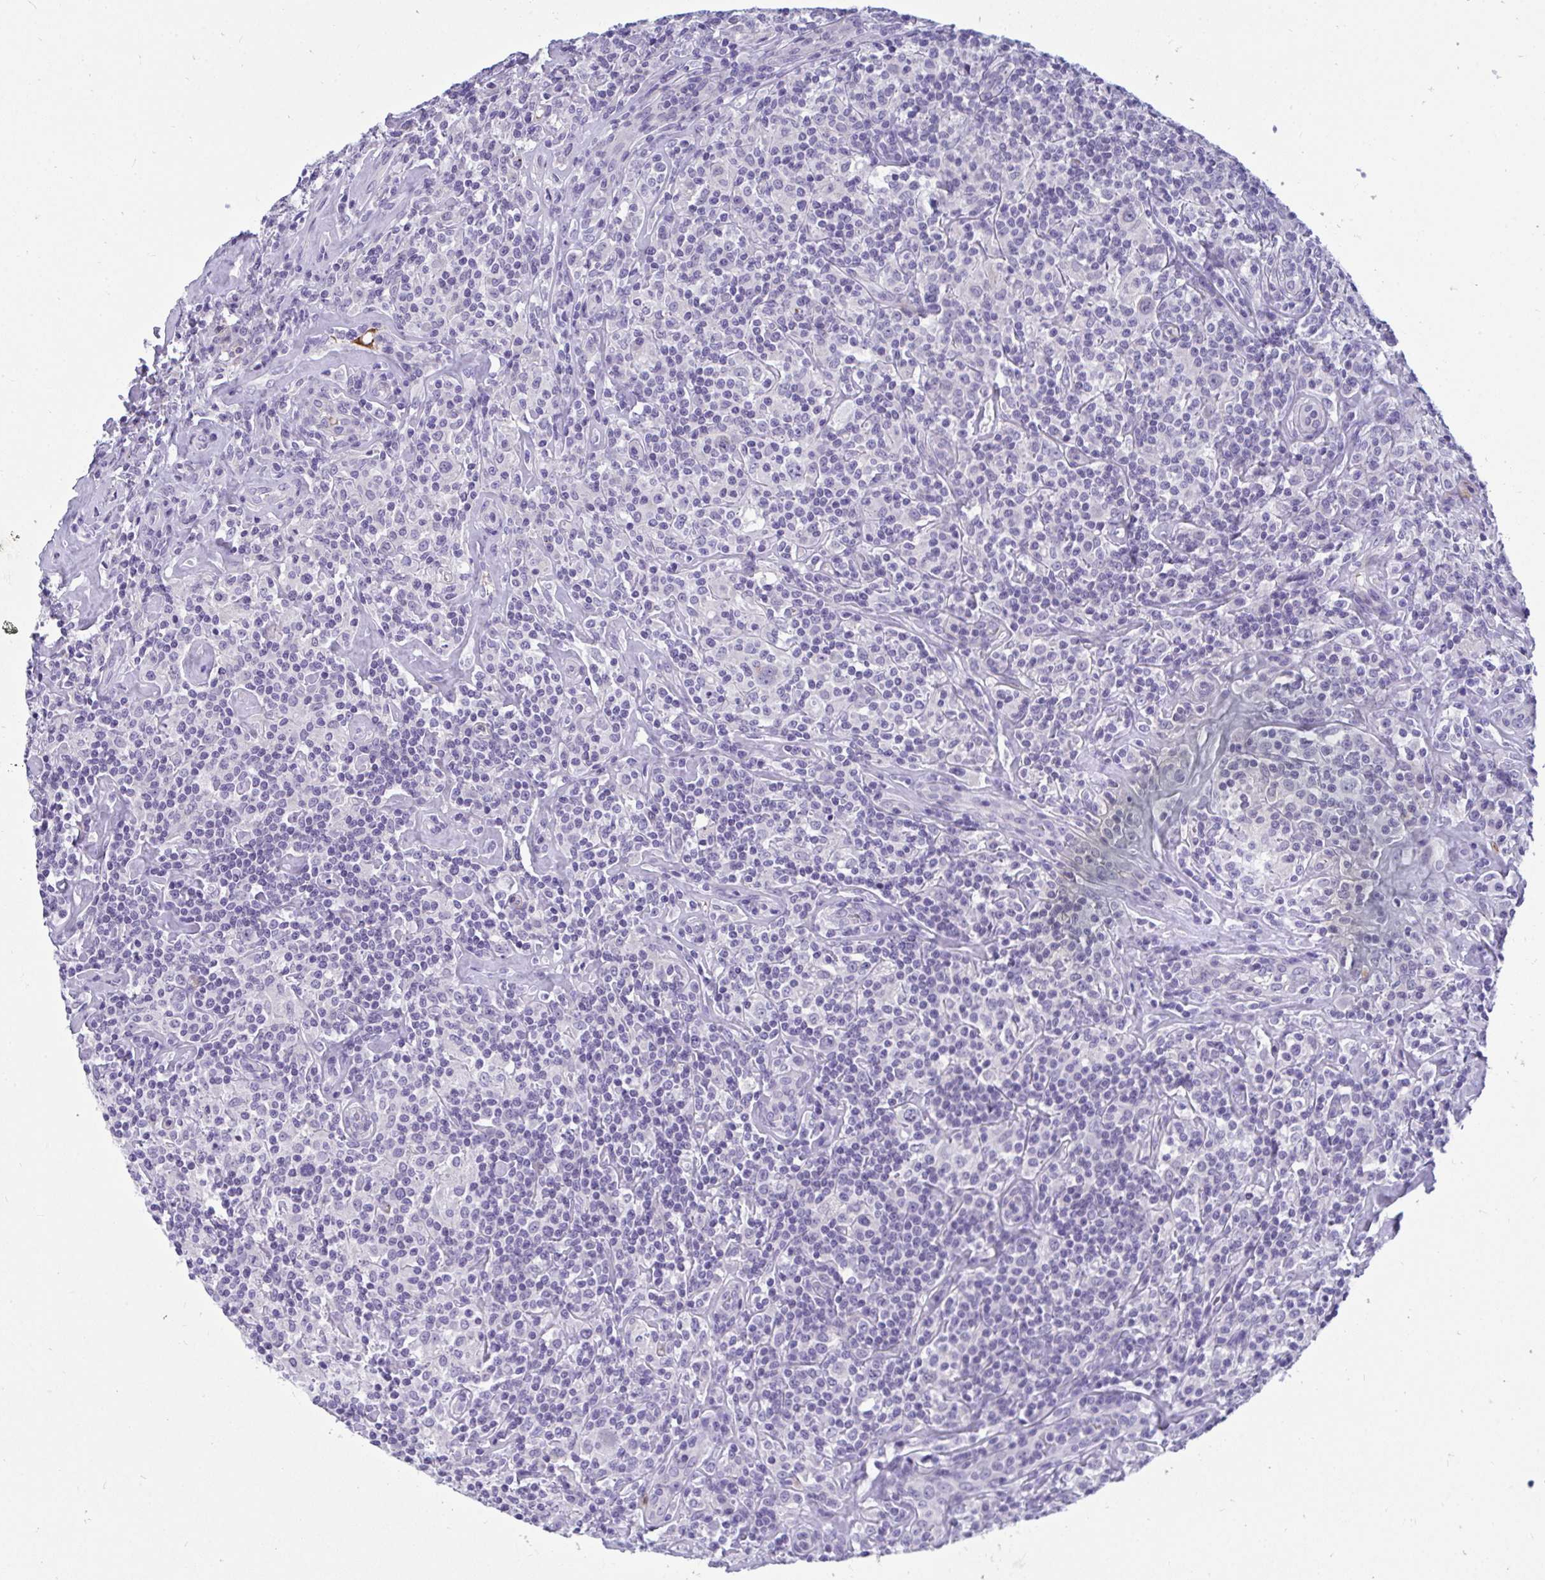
{"staining": {"intensity": "negative", "quantity": "none", "location": "none"}, "tissue": "lymphoma", "cell_type": "Tumor cells", "image_type": "cancer", "snomed": [{"axis": "morphology", "description": "Hodgkin's disease, NOS"}, {"axis": "morphology", "description": "Hodgkin's lymphoma, nodular sclerosis"}, {"axis": "topography", "description": "Lymph node"}], "caption": "Lymphoma stained for a protein using immunohistochemistry (IHC) displays no staining tumor cells.", "gene": "TSBP1", "patient": {"sex": "female", "age": 10}}